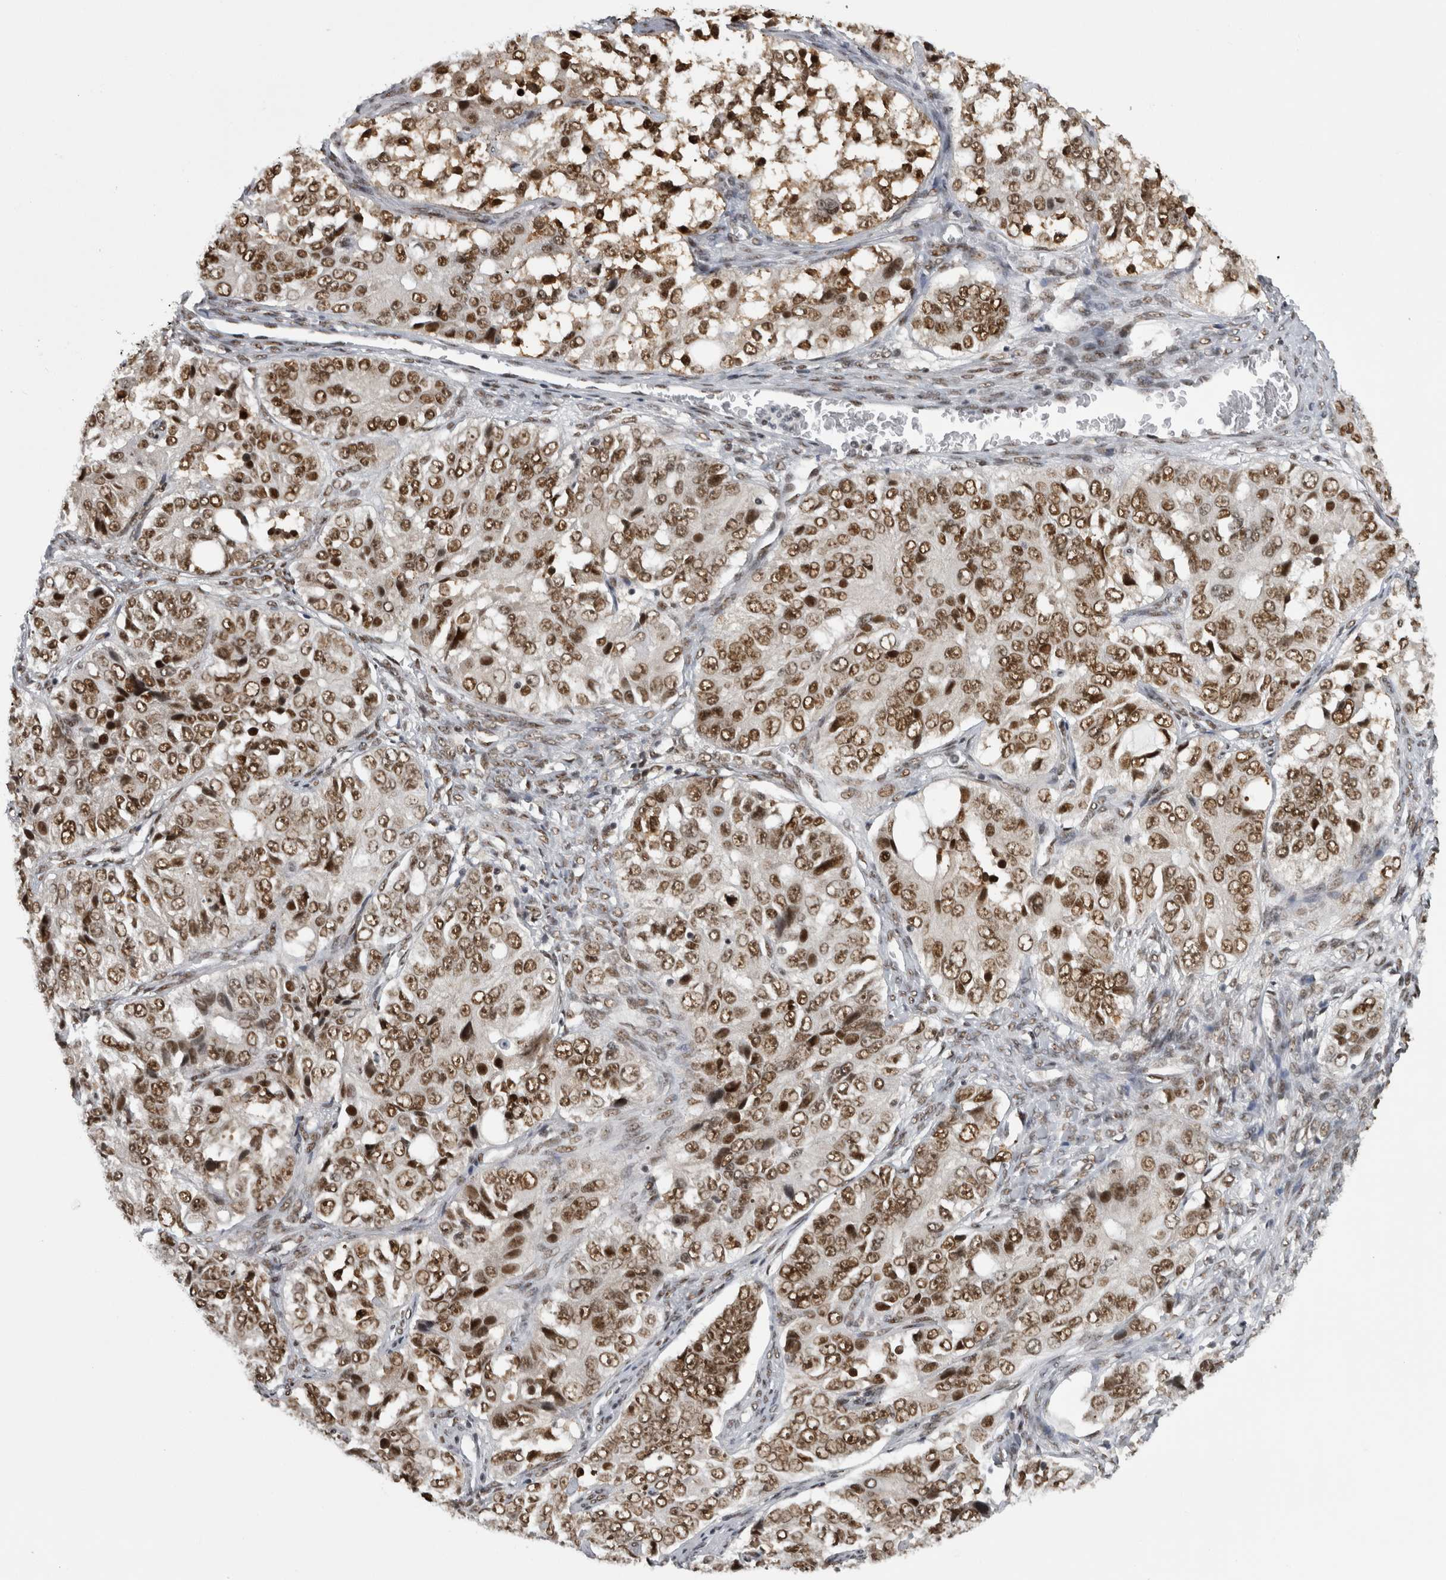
{"staining": {"intensity": "moderate", "quantity": ">75%", "location": "nuclear"}, "tissue": "ovarian cancer", "cell_type": "Tumor cells", "image_type": "cancer", "snomed": [{"axis": "morphology", "description": "Carcinoma, endometroid"}, {"axis": "topography", "description": "Ovary"}], "caption": "A micrograph of human ovarian cancer stained for a protein demonstrates moderate nuclear brown staining in tumor cells. The staining was performed using DAB, with brown indicating positive protein expression. Nuclei are stained blue with hematoxylin.", "gene": "ZSCAN2", "patient": {"sex": "female", "age": 51}}